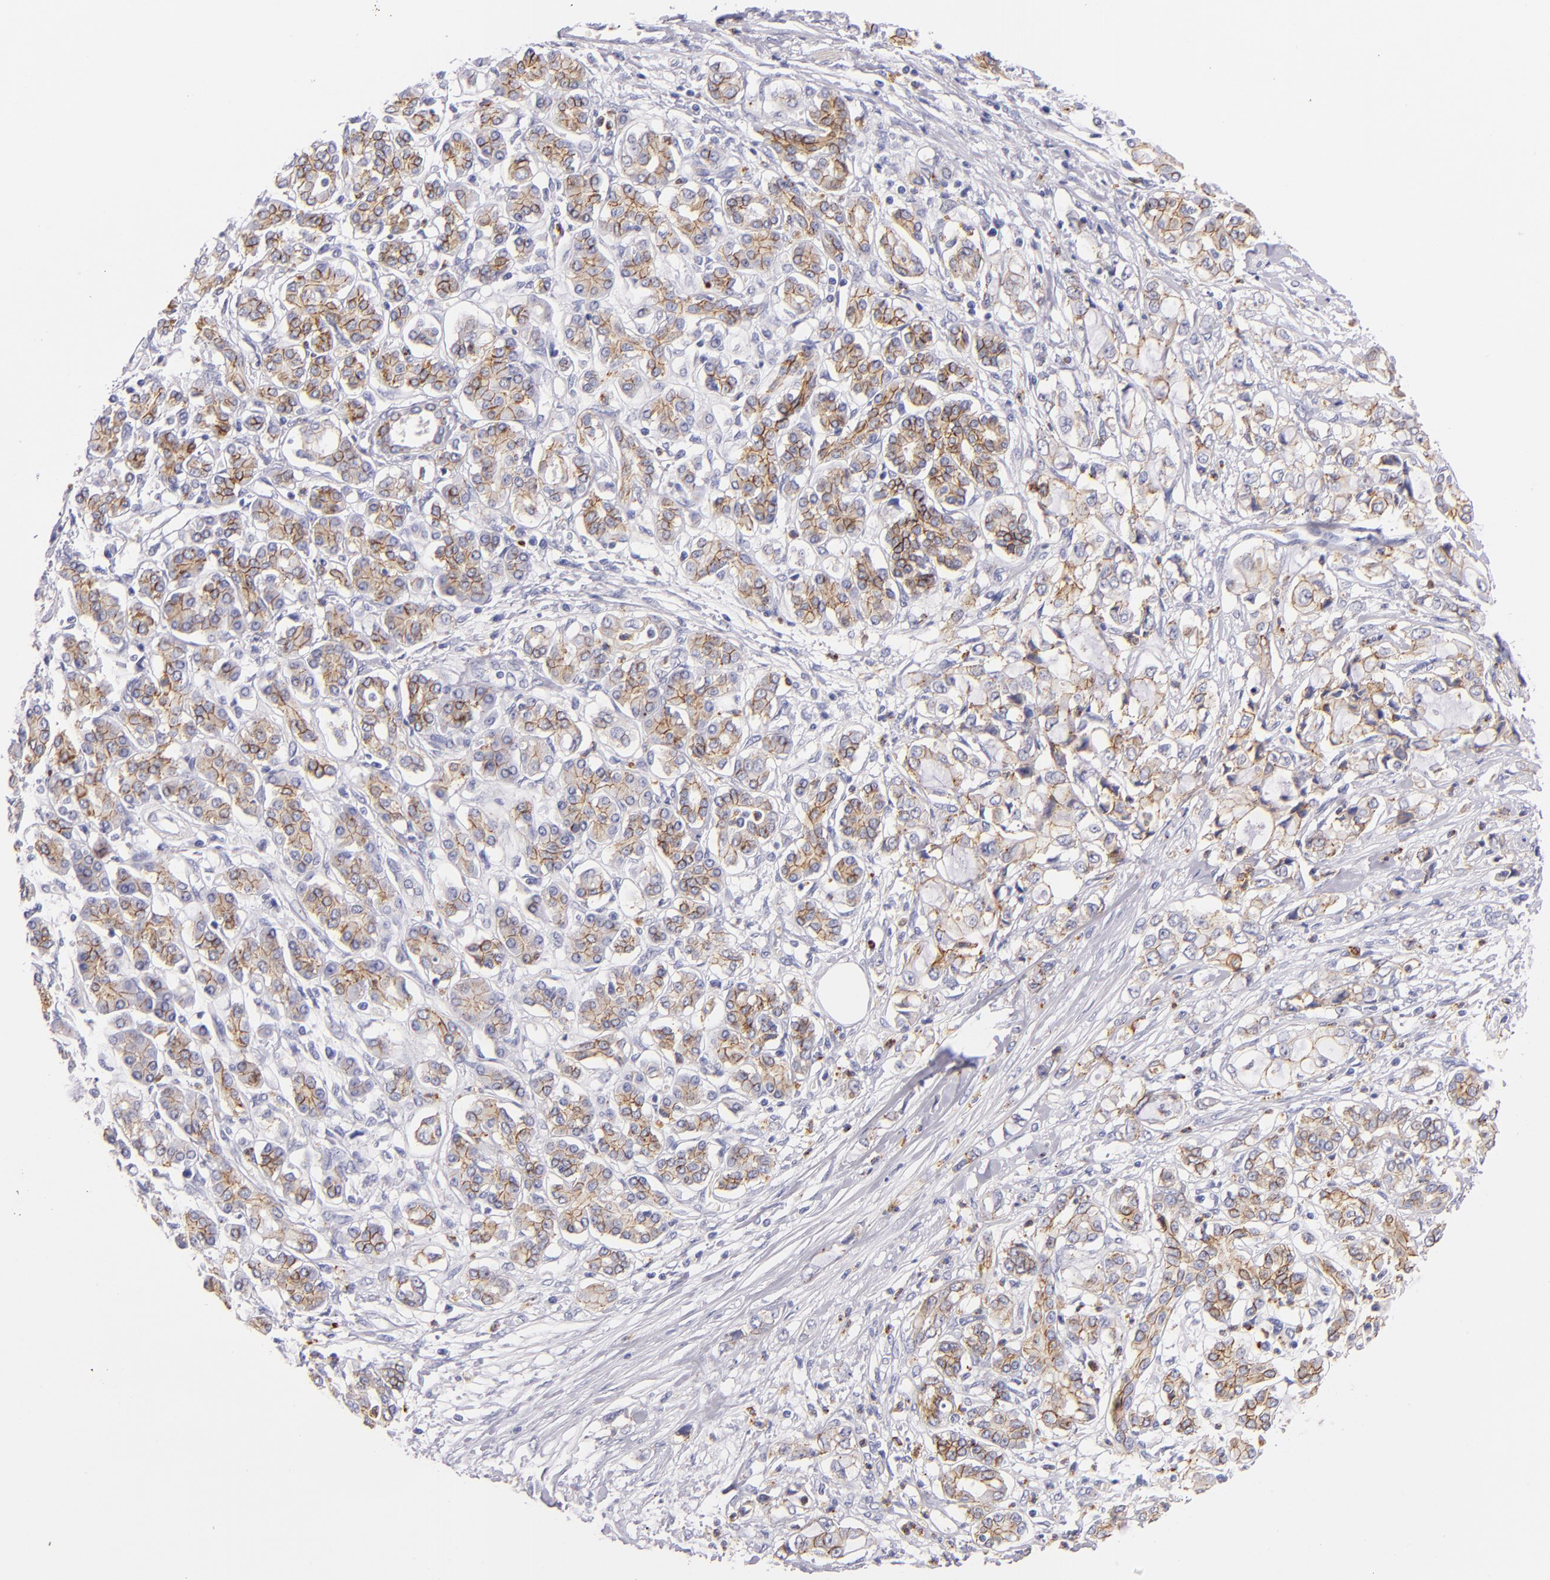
{"staining": {"intensity": "moderate", "quantity": "25%-75%", "location": "cytoplasmic/membranous"}, "tissue": "pancreatic cancer", "cell_type": "Tumor cells", "image_type": "cancer", "snomed": [{"axis": "morphology", "description": "Adenocarcinoma, NOS"}, {"axis": "topography", "description": "Pancreas"}], "caption": "DAB (3,3'-diaminobenzidine) immunohistochemical staining of adenocarcinoma (pancreatic) demonstrates moderate cytoplasmic/membranous protein positivity in approximately 25%-75% of tumor cells.", "gene": "CDH3", "patient": {"sex": "female", "age": 70}}